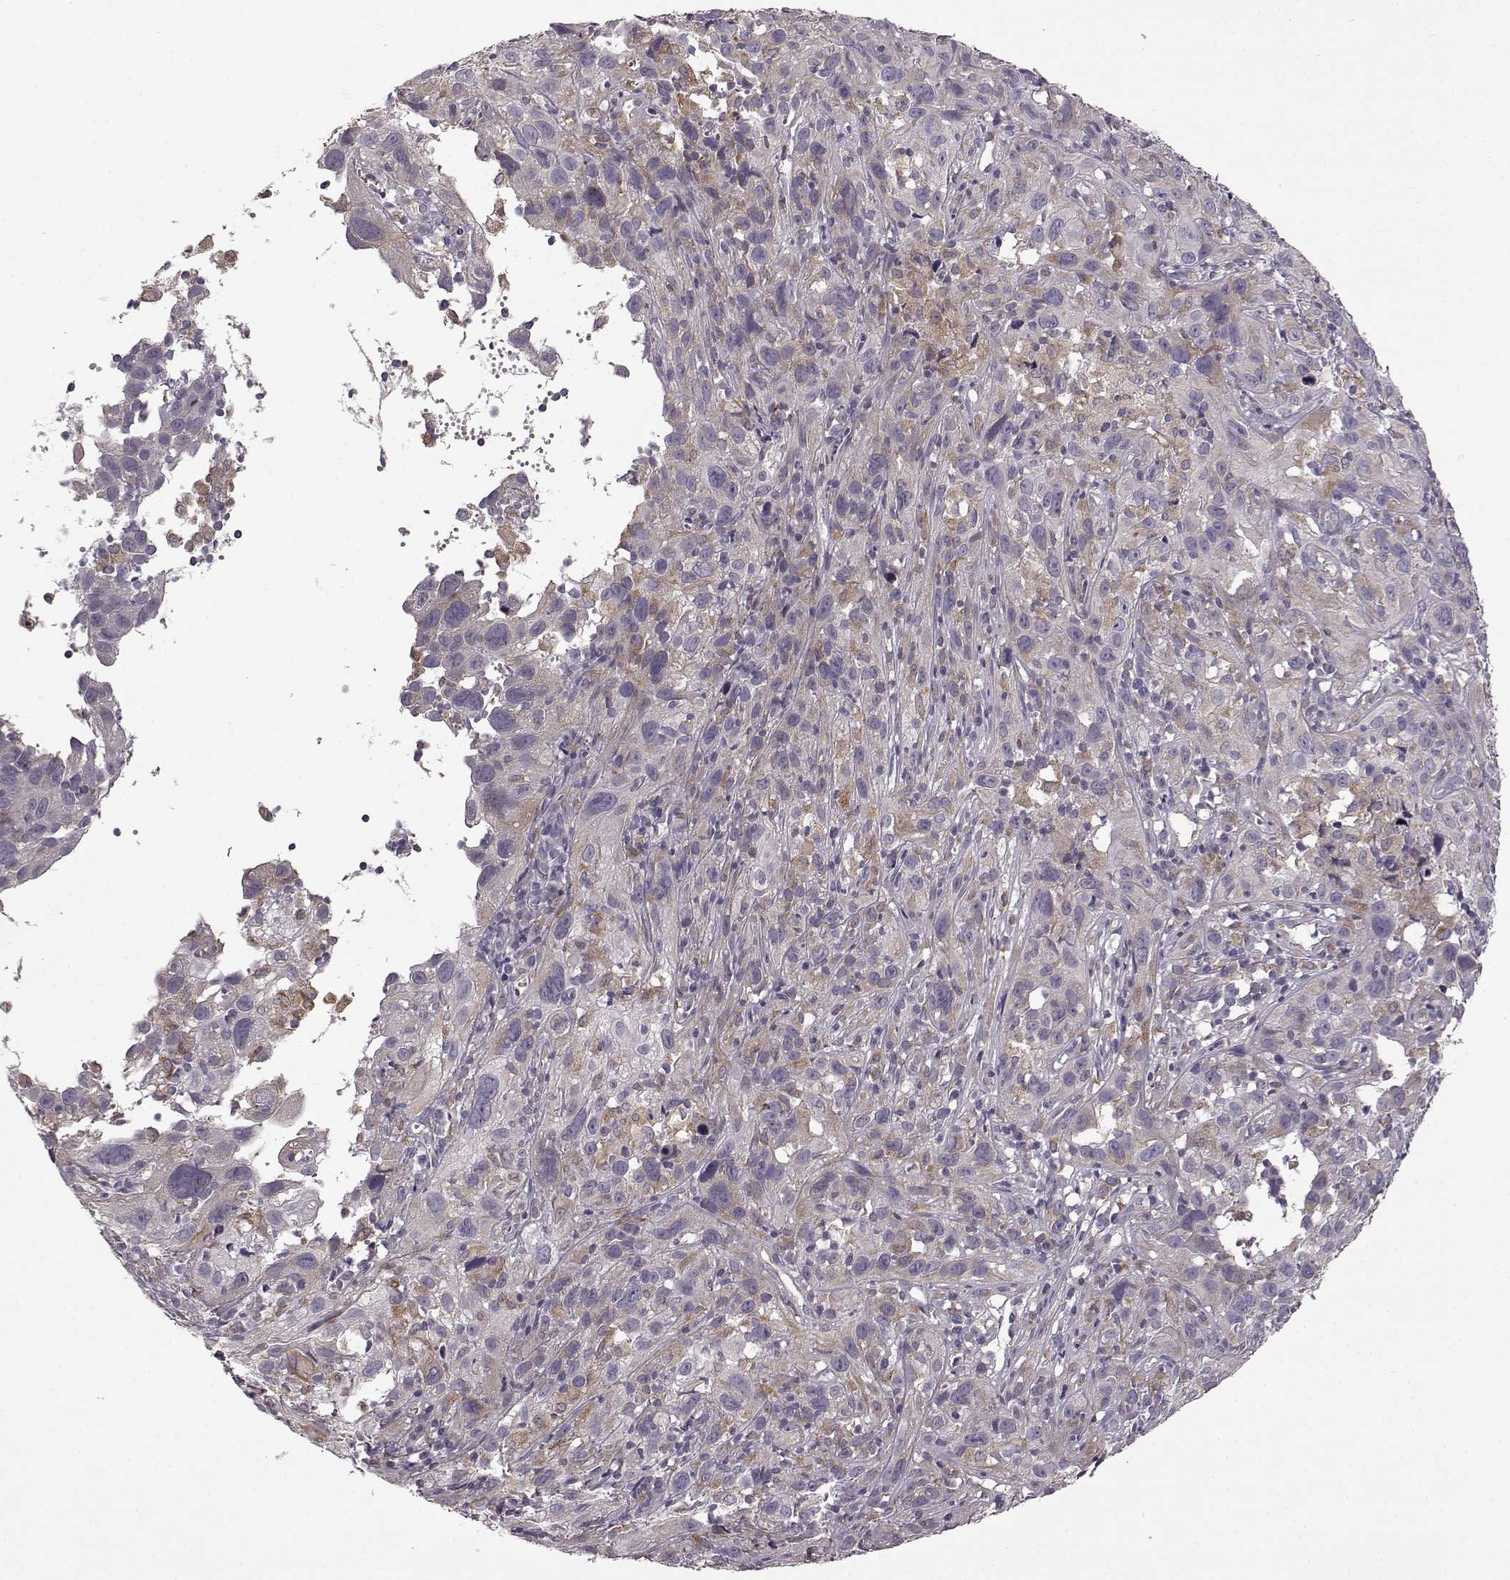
{"staining": {"intensity": "weak", "quantity": "25%-75%", "location": "cytoplasmic/membranous"}, "tissue": "cervical cancer", "cell_type": "Tumor cells", "image_type": "cancer", "snomed": [{"axis": "morphology", "description": "Squamous cell carcinoma, NOS"}, {"axis": "topography", "description": "Cervix"}], "caption": "IHC (DAB) staining of cervical squamous cell carcinoma shows weak cytoplasmic/membranous protein positivity in approximately 25%-75% of tumor cells.", "gene": "B3GNT6", "patient": {"sex": "female", "age": 37}}